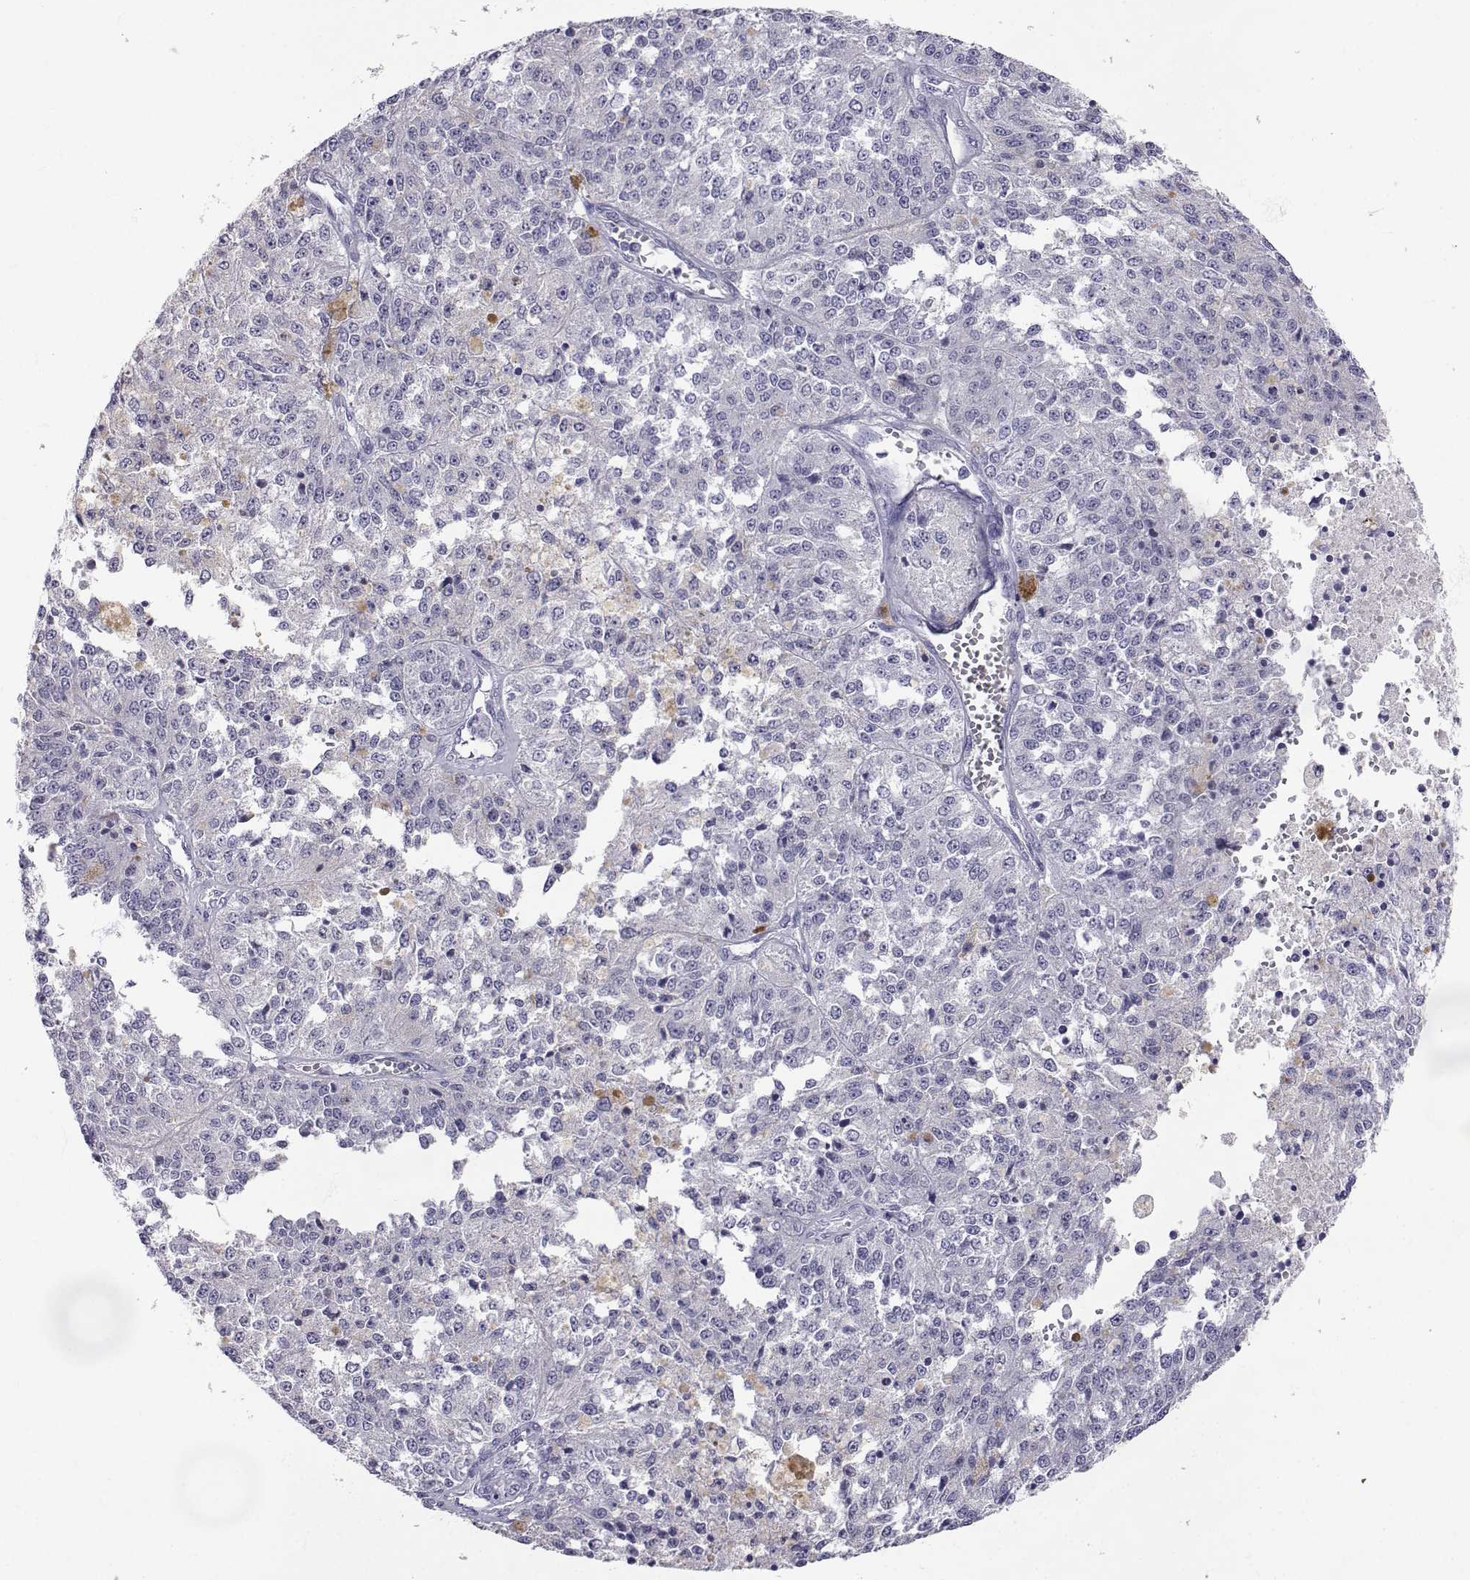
{"staining": {"intensity": "negative", "quantity": "none", "location": "none"}, "tissue": "melanoma", "cell_type": "Tumor cells", "image_type": "cancer", "snomed": [{"axis": "morphology", "description": "Malignant melanoma, Metastatic site"}, {"axis": "topography", "description": "Lymph node"}], "caption": "IHC micrograph of neoplastic tissue: melanoma stained with DAB (3,3'-diaminobenzidine) displays no significant protein expression in tumor cells. The staining was performed using DAB to visualize the protein expression in brown, while the nuclei were stained in blue with hematoxylin (Magnification: 20x).", "gene": "SLC6A3", "patient": {"sex": "female", "age": 64}}